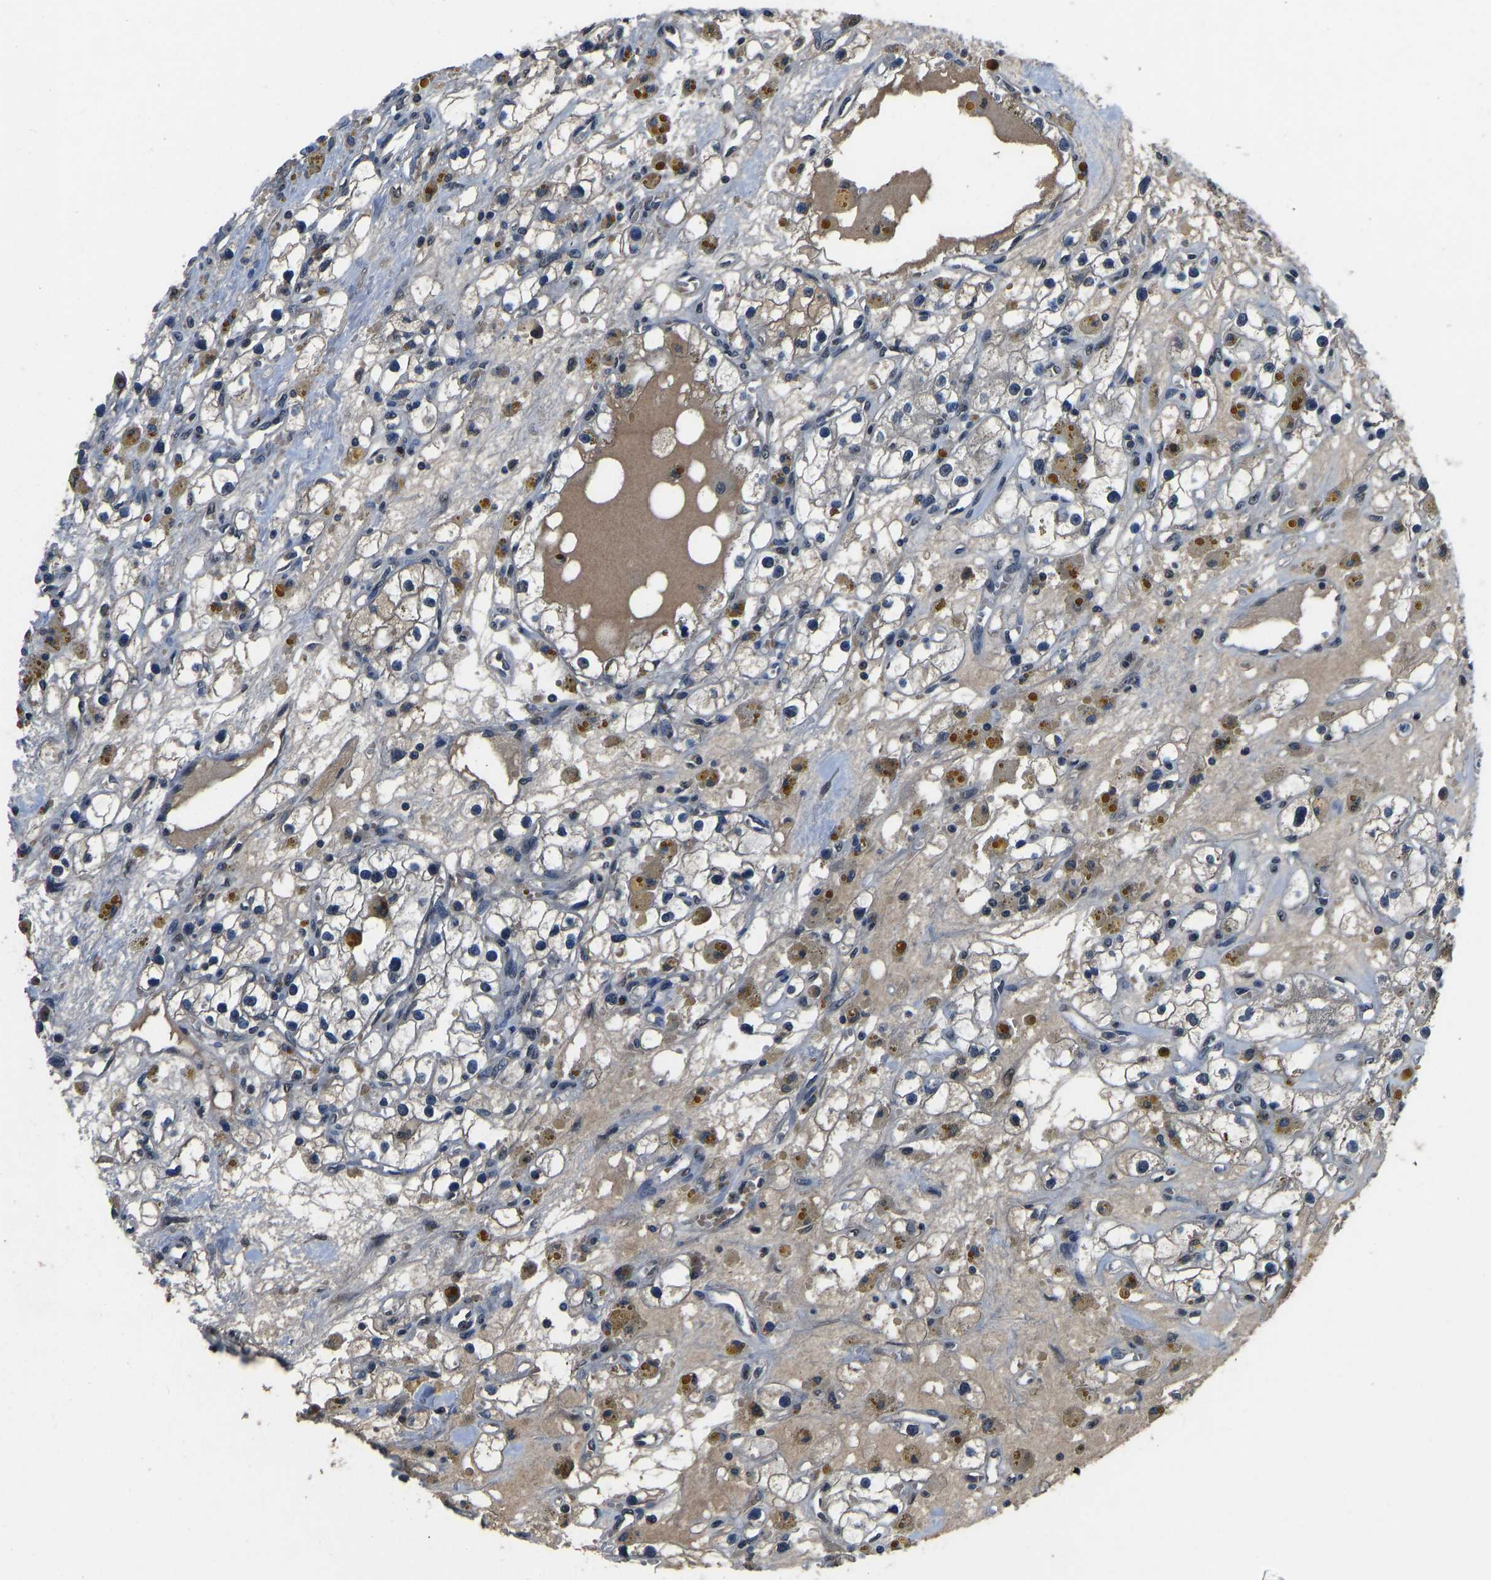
{"staining": {"intensity": "negative", "quantity": "none", "location": "none"}, "tissue": "renal cancer", "cell_type": "Tumor cells", "image_type": "cancer", "snomed": [{"axis": "morphology", "description": "Adenocarcinoma, NOS"}, {"axis": "topography", "description": "Kidney"}], "caption": "The immunohistochemistry (IHC) histopathology image has no significant staining in tumor cells of renal cancer tissue. (DAB (3,3'-diaminobenzidine) immunohistochemistry (IHC), high magnification).", "gene": "TOX4", "patient": {"sex": "male", "age": 56}}